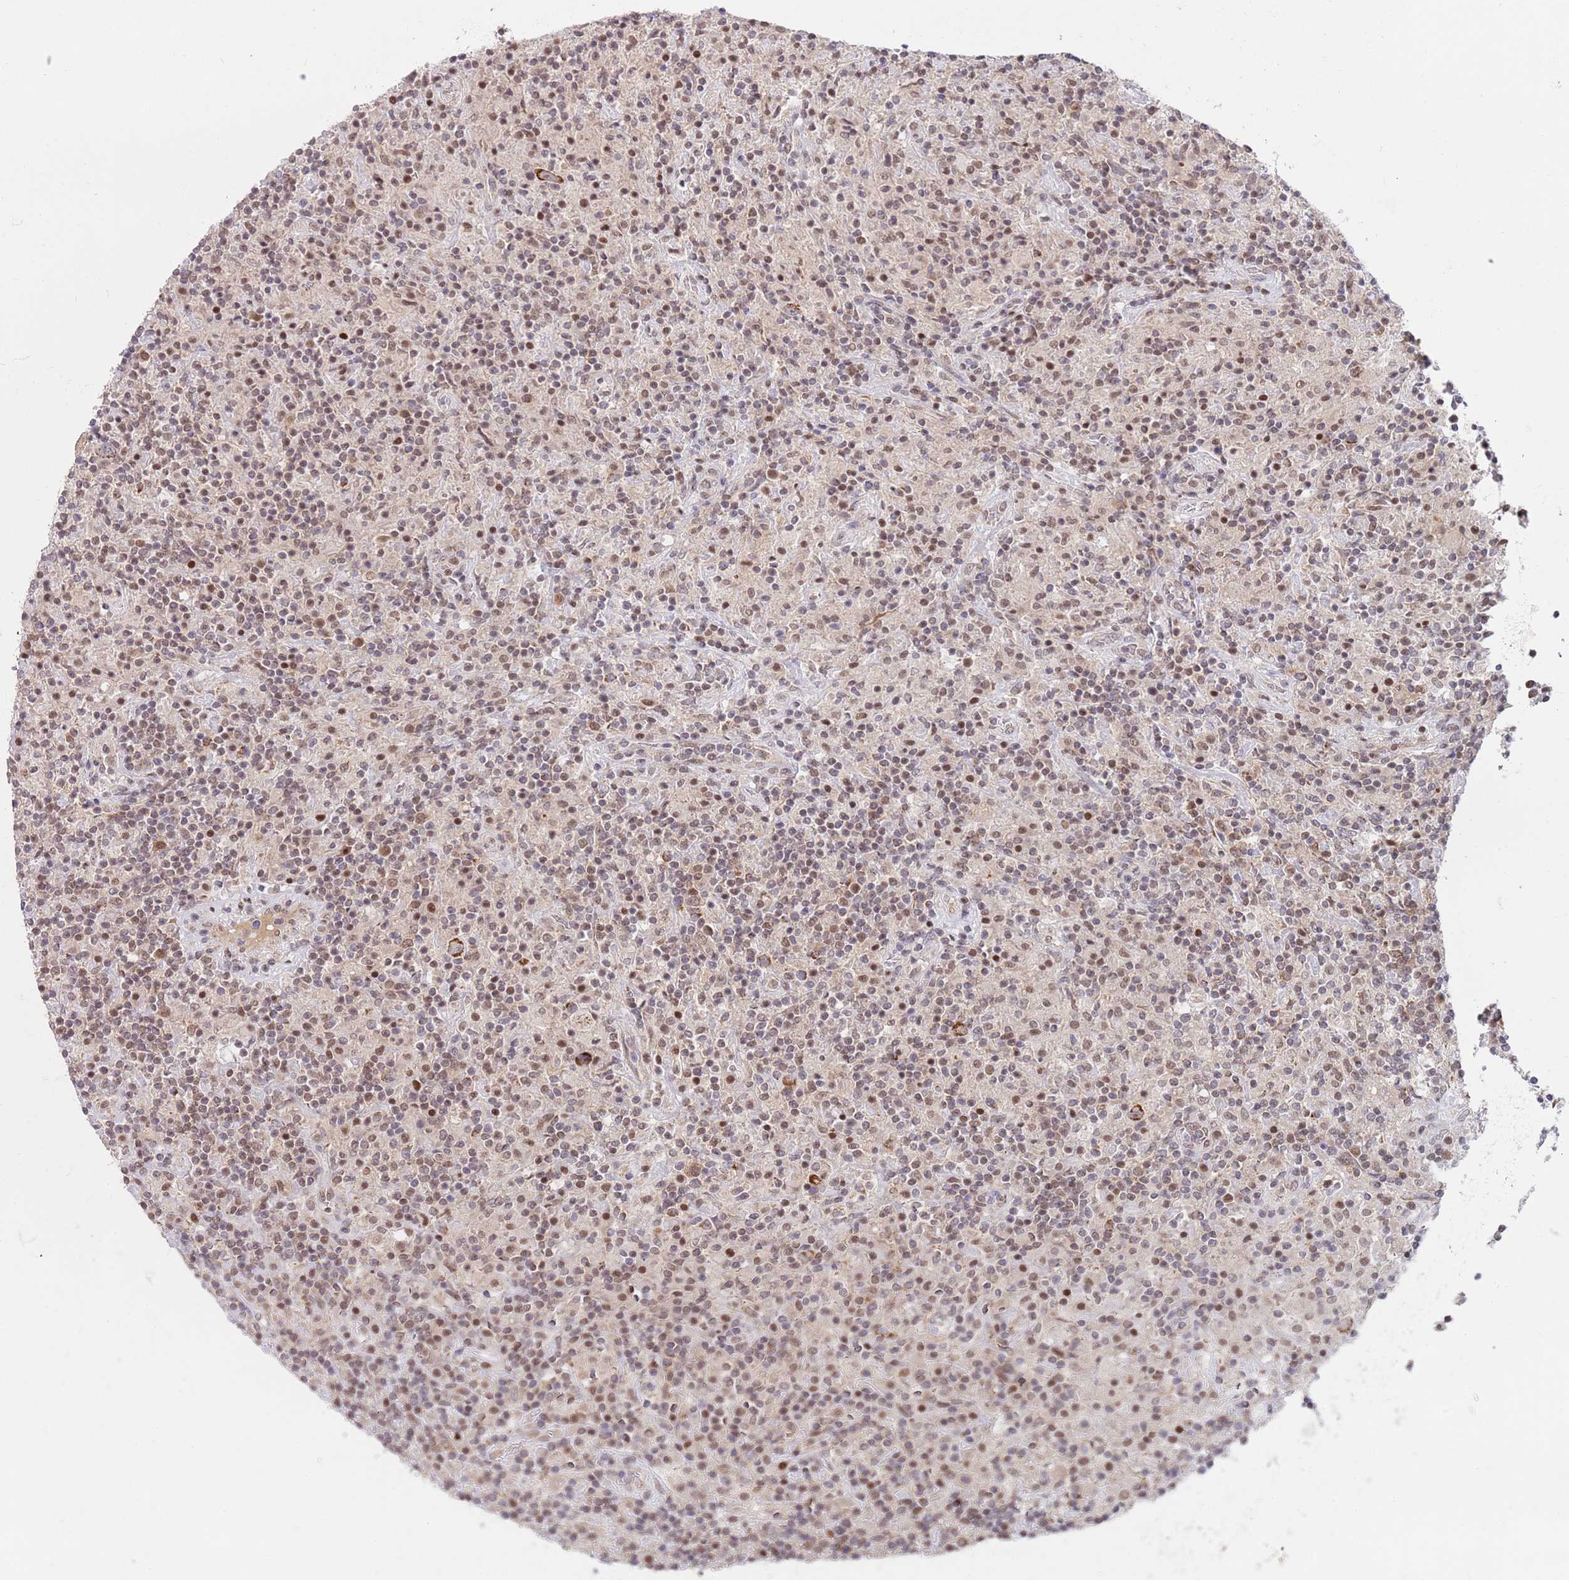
{"staining": {"intensity": "strong", "quantity": ">75%", "location": "cytoplasmic/membranous"}, "tissue": "lymphoma", "cell_type": "Tumor cells", "image_type": "cancer", "snomed": [{"axis": "morphology", "description": "Hodgkin's disease, NOS"}, {"axis": "topography", "description": "Lymph node"}], "caption": "Human lymphoma stained for a protein (brown) reveals strong cytoplasmic/membranous positive staining in about >75% of tumor cells.", "gene": "TIMM13", "patient": {"sex": "male", "age": 70}}